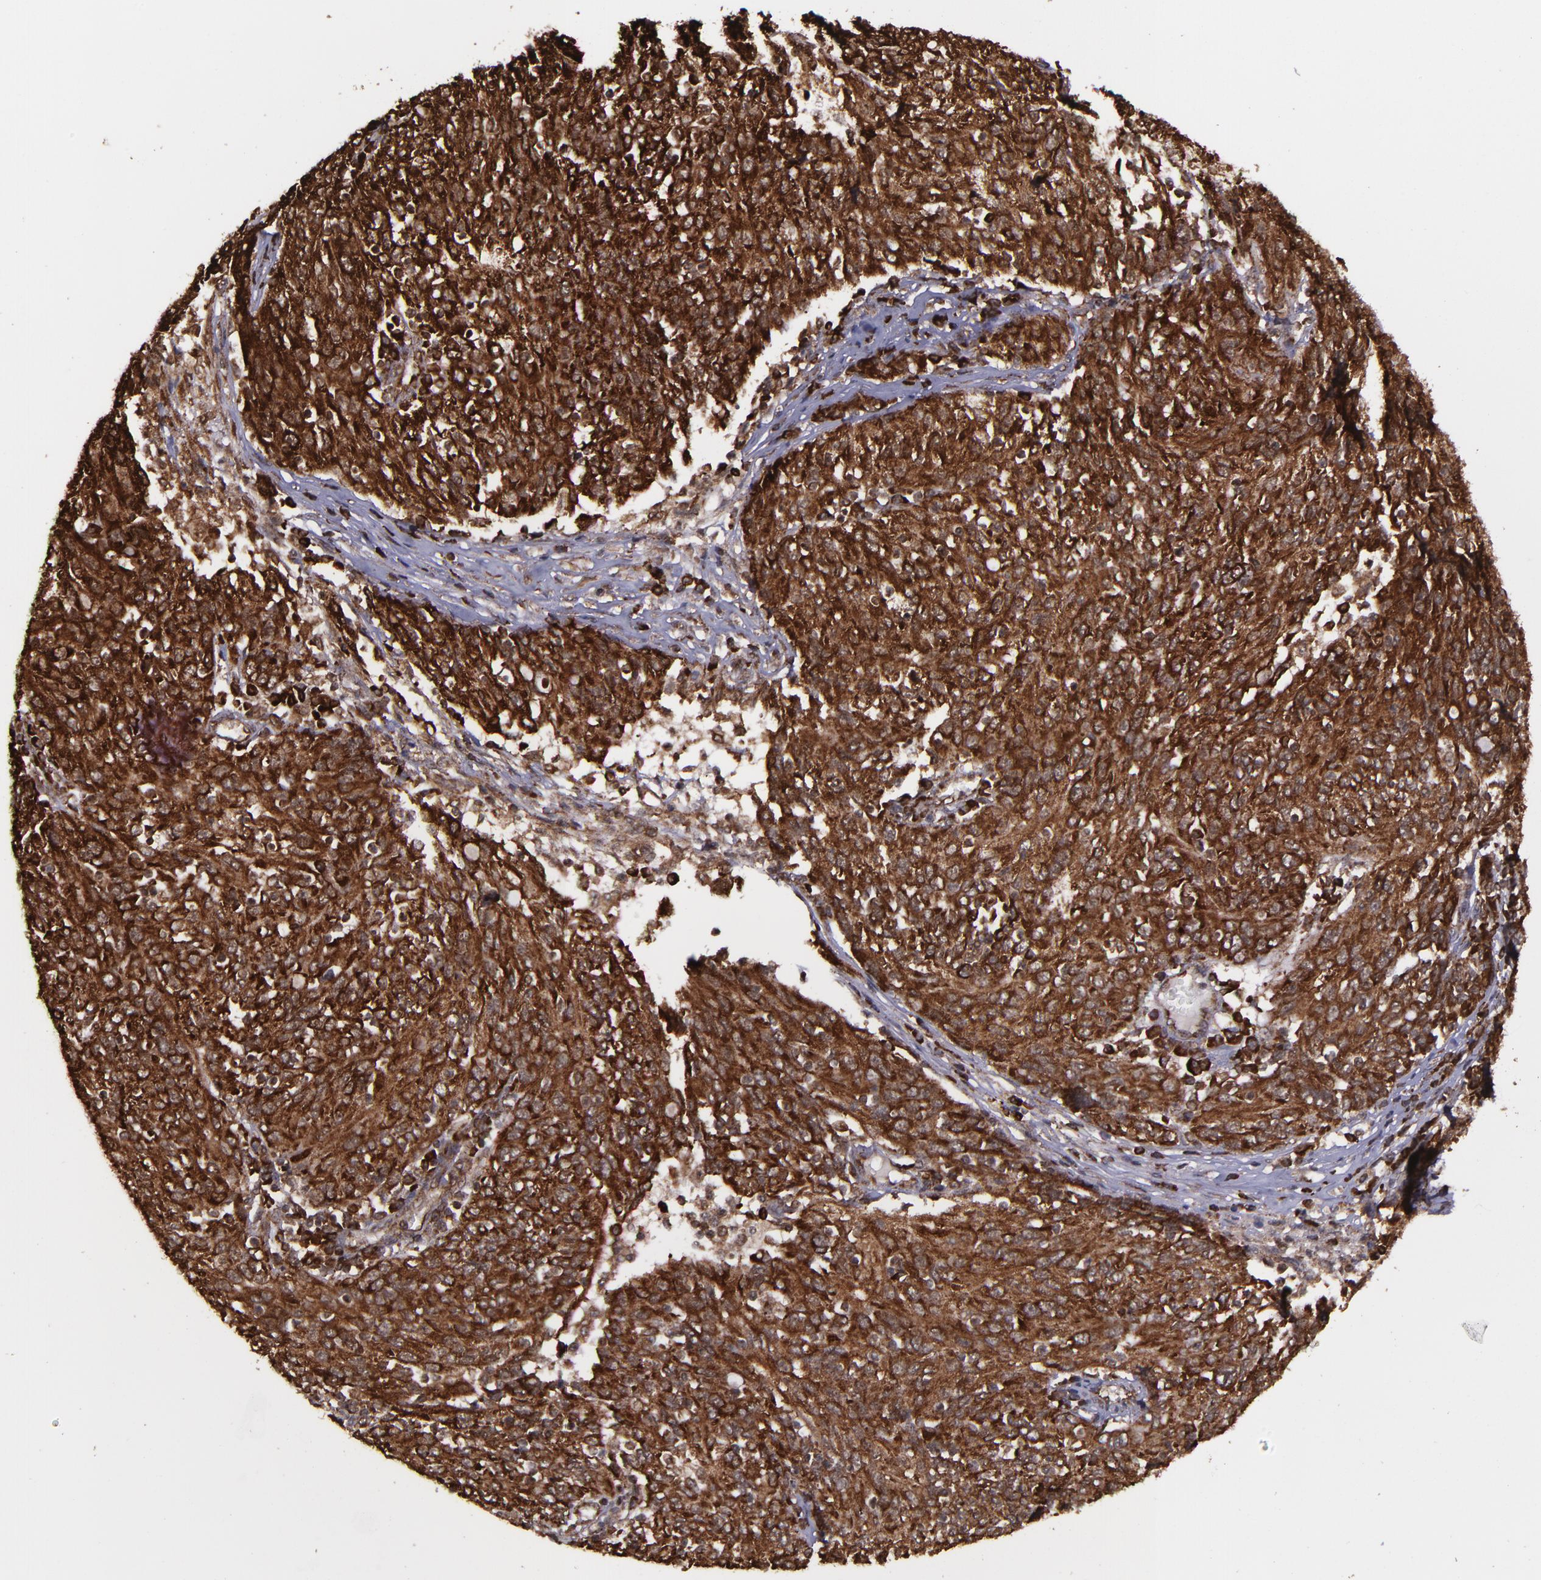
{"staining": {"intensity": "strong", "quantity": ">75%", "location": "cytoplasmic/membranous,nuclear"}, "tissue": "ovarian cancer", "cell_type": "Tumor cells", "image_type": "cancer", "snomed": [{"axis": "morphology", "description": "Carcinoma, endometroid"}, {"axis": "topography", "description": "Ovary"}], "caption": "Immunohistochemistry (IHC) micrograph of ovarian cancer stained for a protein (brown), which shows high levels of strong cytoplasmic/membranous and nuclear expression in about >75% of tumor cells.", "gene": "EIF4ENIF1", "patient": {"sex": "female", "age": 50}}